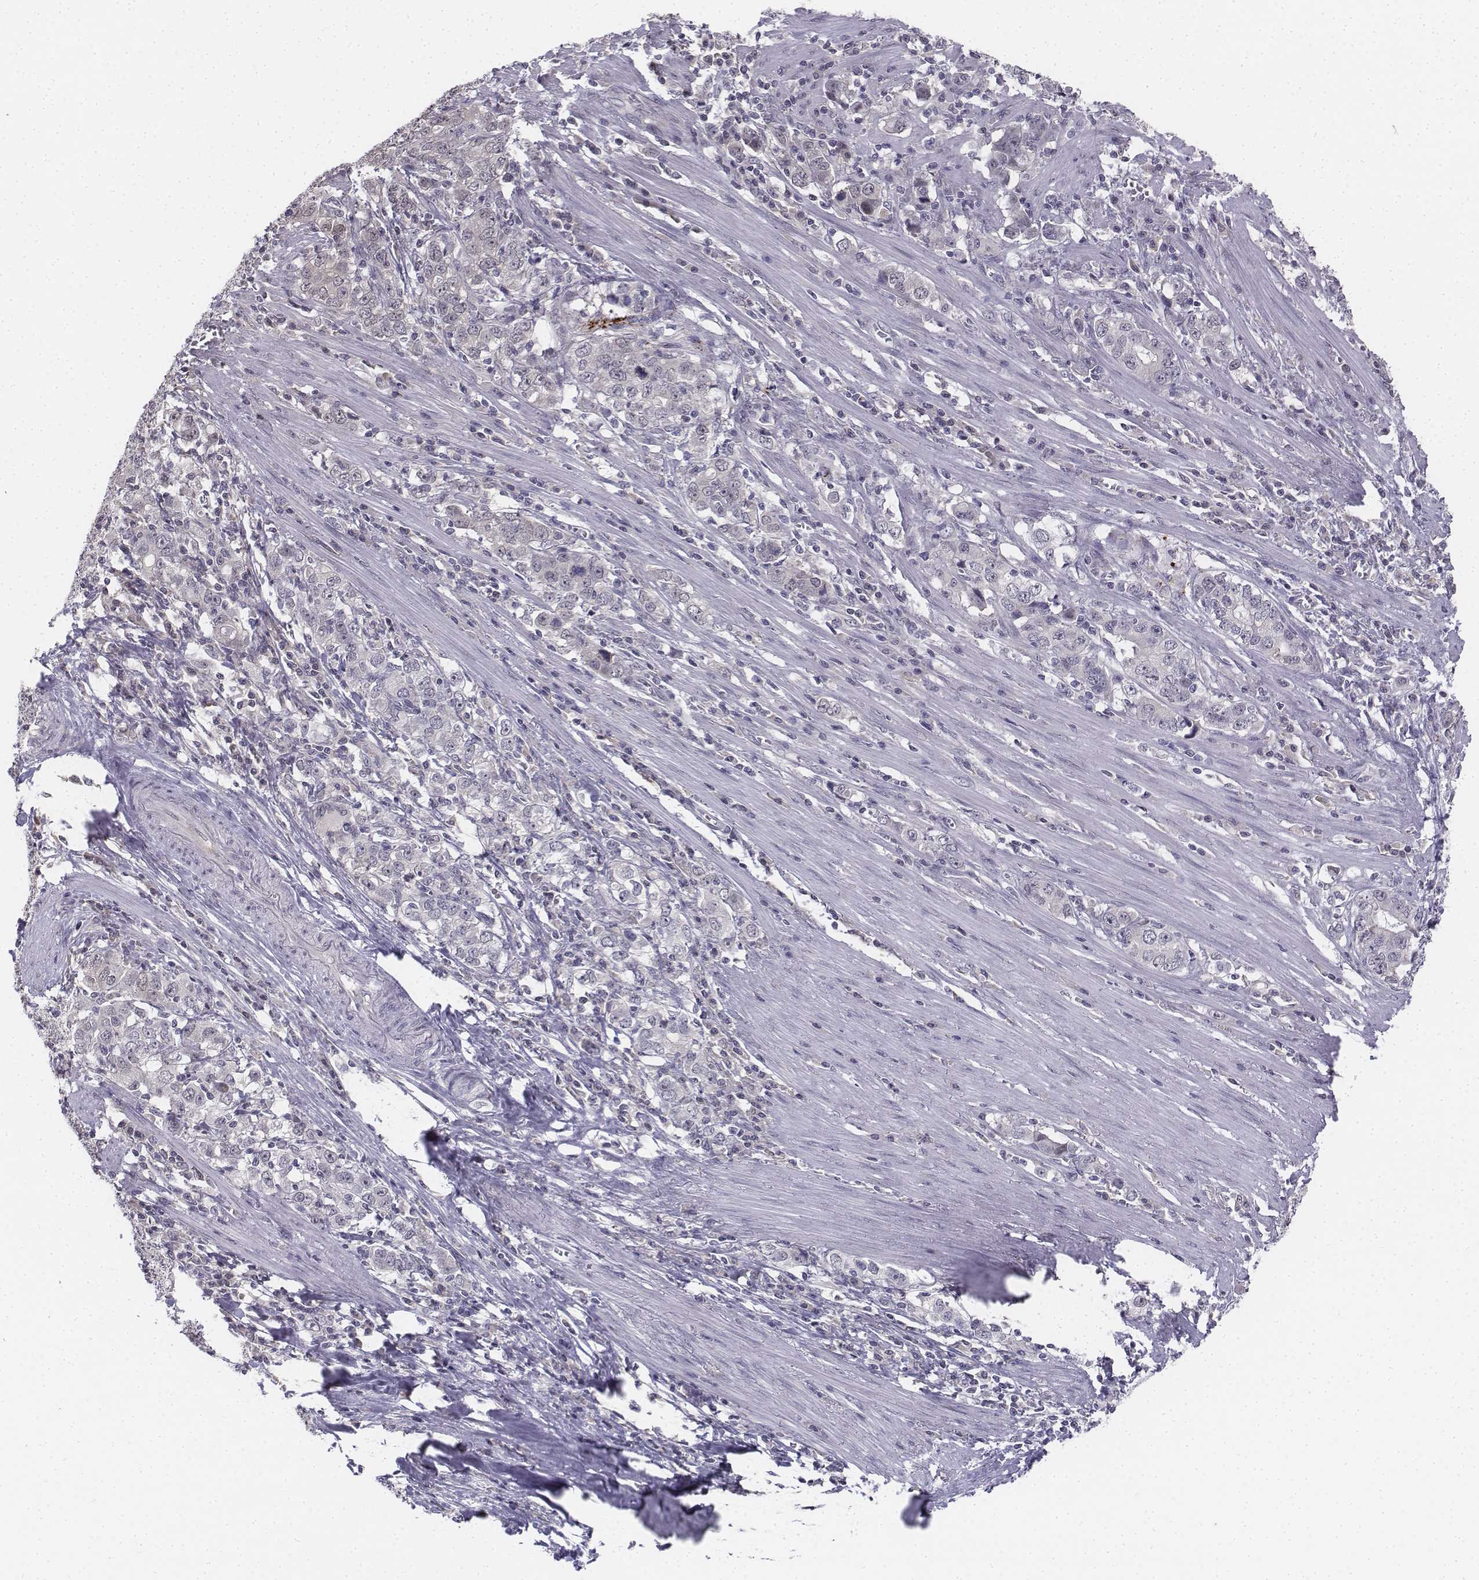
{"staining": {"intensity": "negative", "quantity": "none", "location": "none"}, "tissue": "stomach cancer", "cell_type": "Tumor cells", "image_type": "cancer", "snomed": [{"axis": "morphology", "description": "Adenocarcinoma, NOS"}, {"axis": "topography", "description": "Stomach, lower"}], "caption": "Tumor cells are negative for protein expression in human stomach cancer (adenocarcinoma).", "gene": "PENK", "patient": {"sex": "female", "age": 72}}